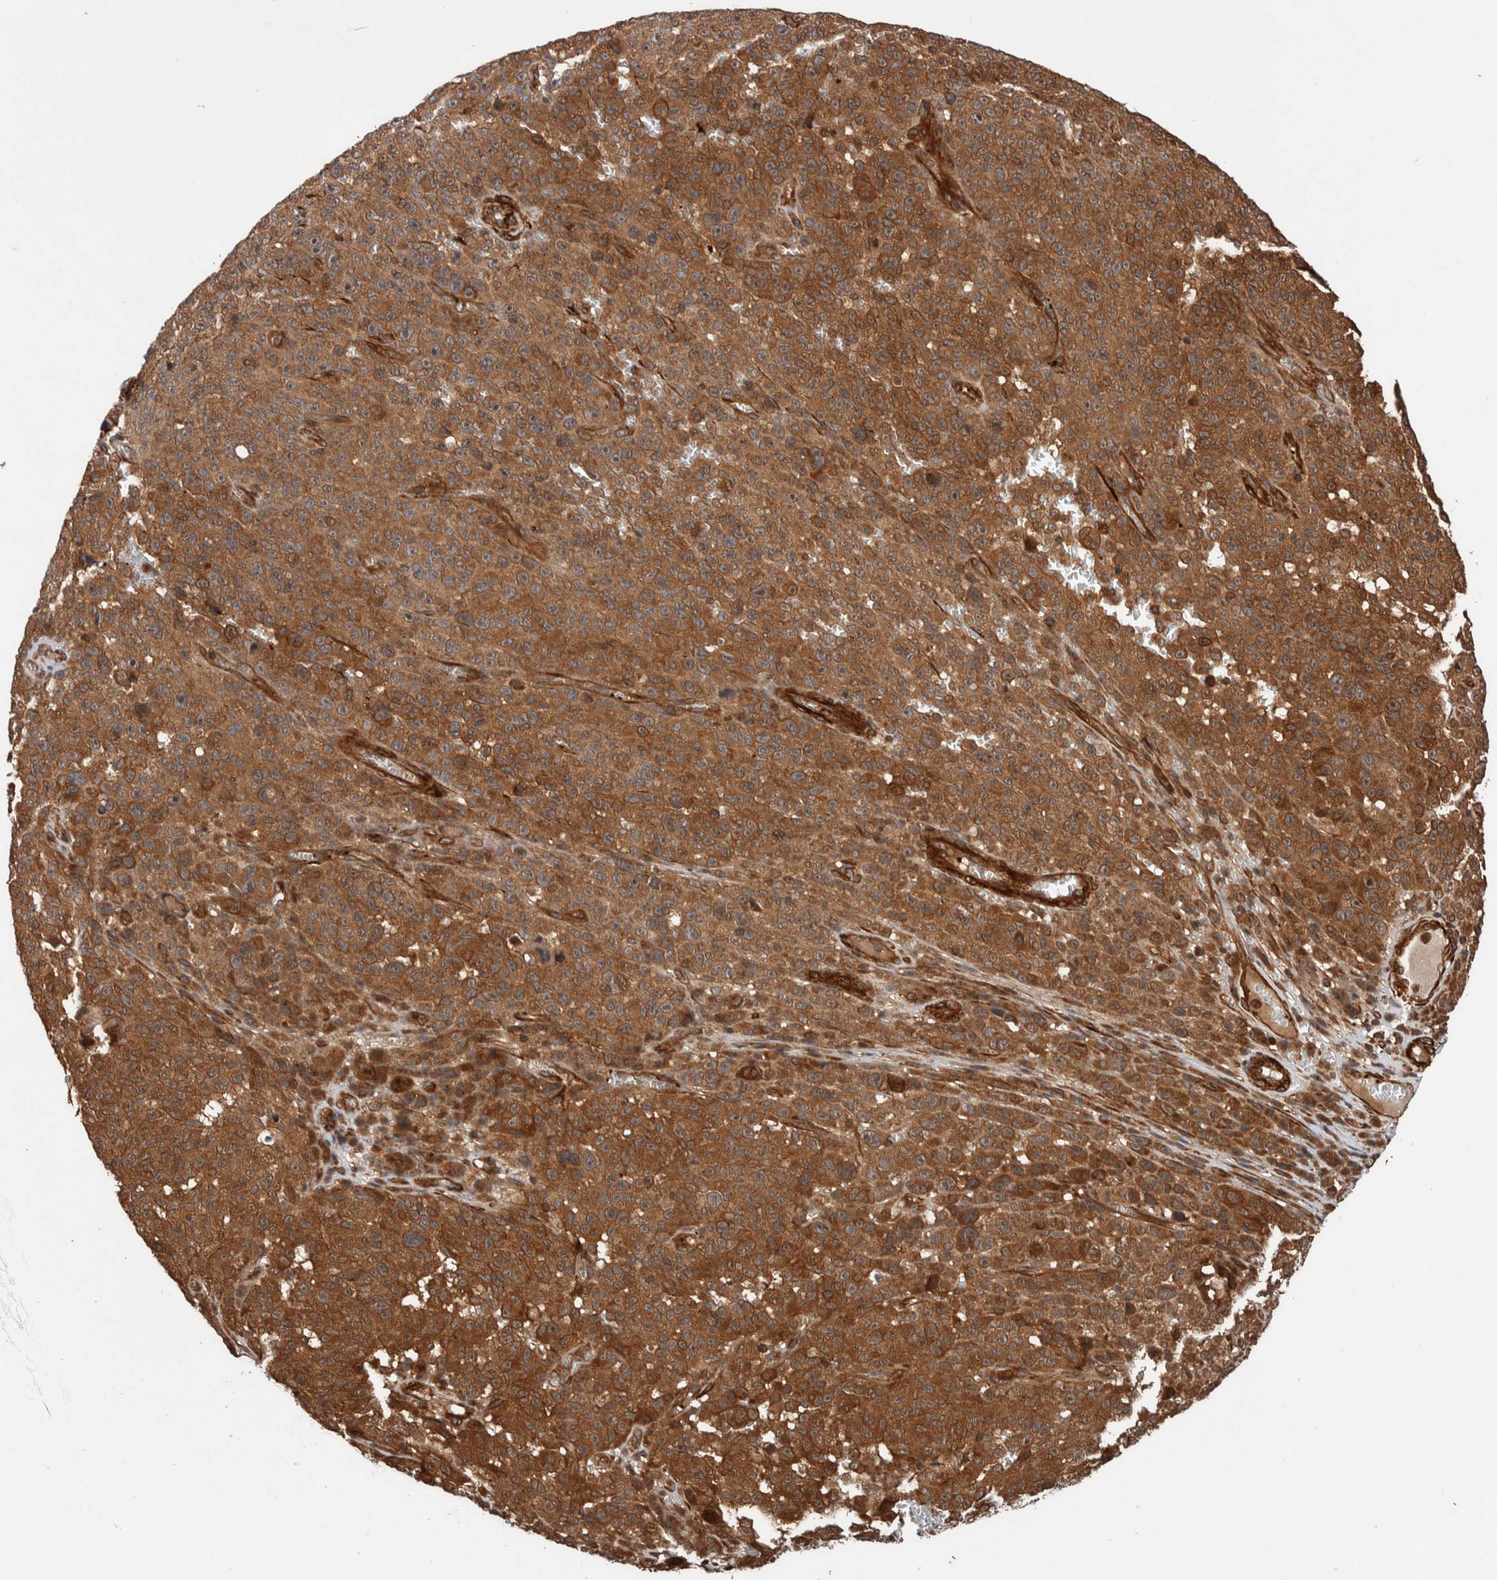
{"staining": {"intensity": "moderate", "quantity": ">75%", "location": "cytoplasmic/membranous"}, "tissue": "melanoma", "cell_type": "Tumor cells", "image_type": "cancer", "snomed": [{"axis": "morphology", "description": "Malignant melanoma, NOS"}, {"axis": "topography", "description": "Skin"}], "caption": "The immunohistochemical stain highlights moderate cytoplasmic/membranous expression in tumor cells of malignant melanoma tissue.", "gene": "SYNRG", "patient": {"sex": "female", "age": 82}}